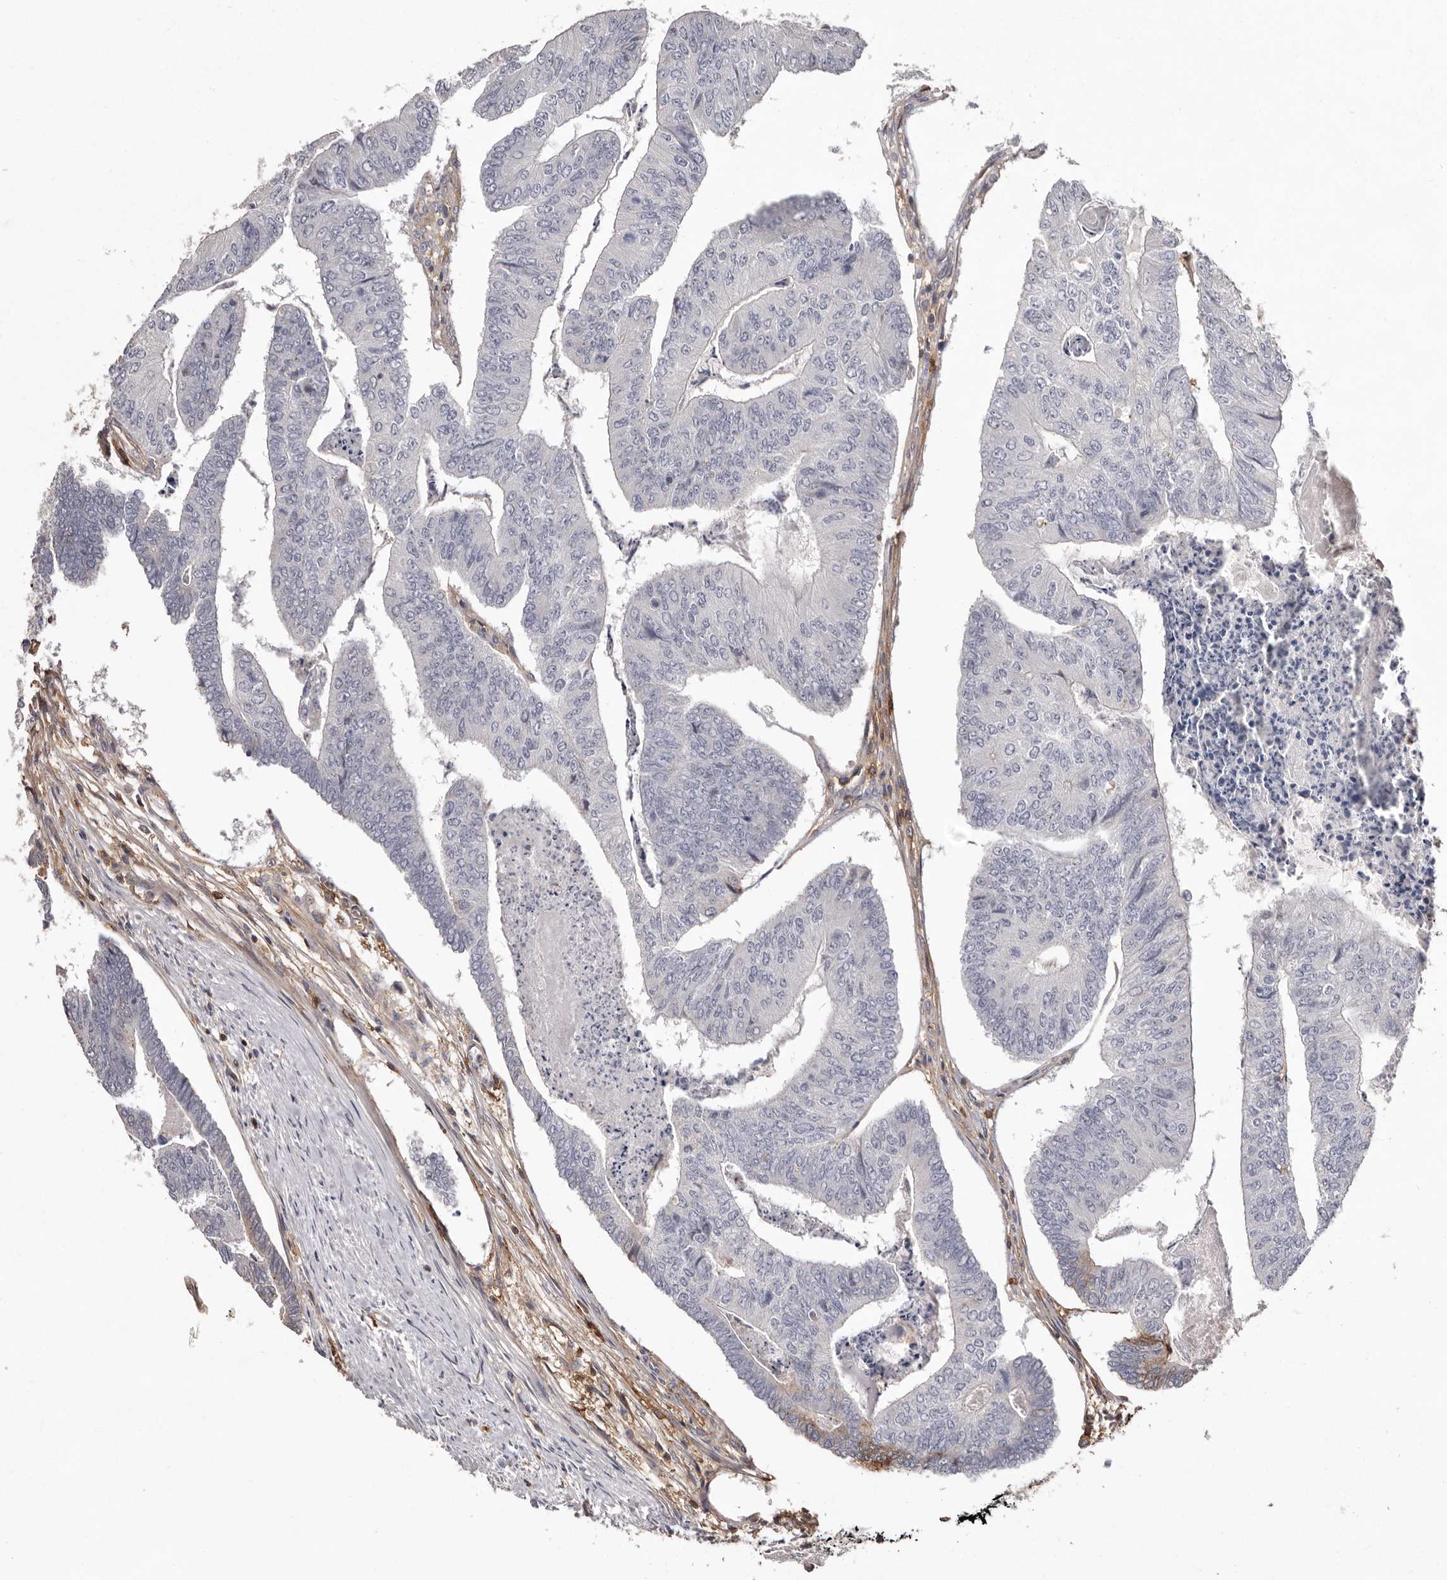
{"staining": {"intensity": "negative", "quantity": "none", "location": "none"}, "tissue": "colorectal cancer", "cell_type": "Tumor cells", "image_type": "cancer", "snomed": [{"axis": "morphology", "description": "Adenocarcinoma, NOS"}, {"axis": "topography", "description": "Colon"}], "caption": "A high-resolution micrograph shows immunohistochemistry (IHC) staining of colorectal cancer, which displays no significant staining in tumor cells.", "gene": "MMACHC", "patient": {"sex": "female", "age": 67}}